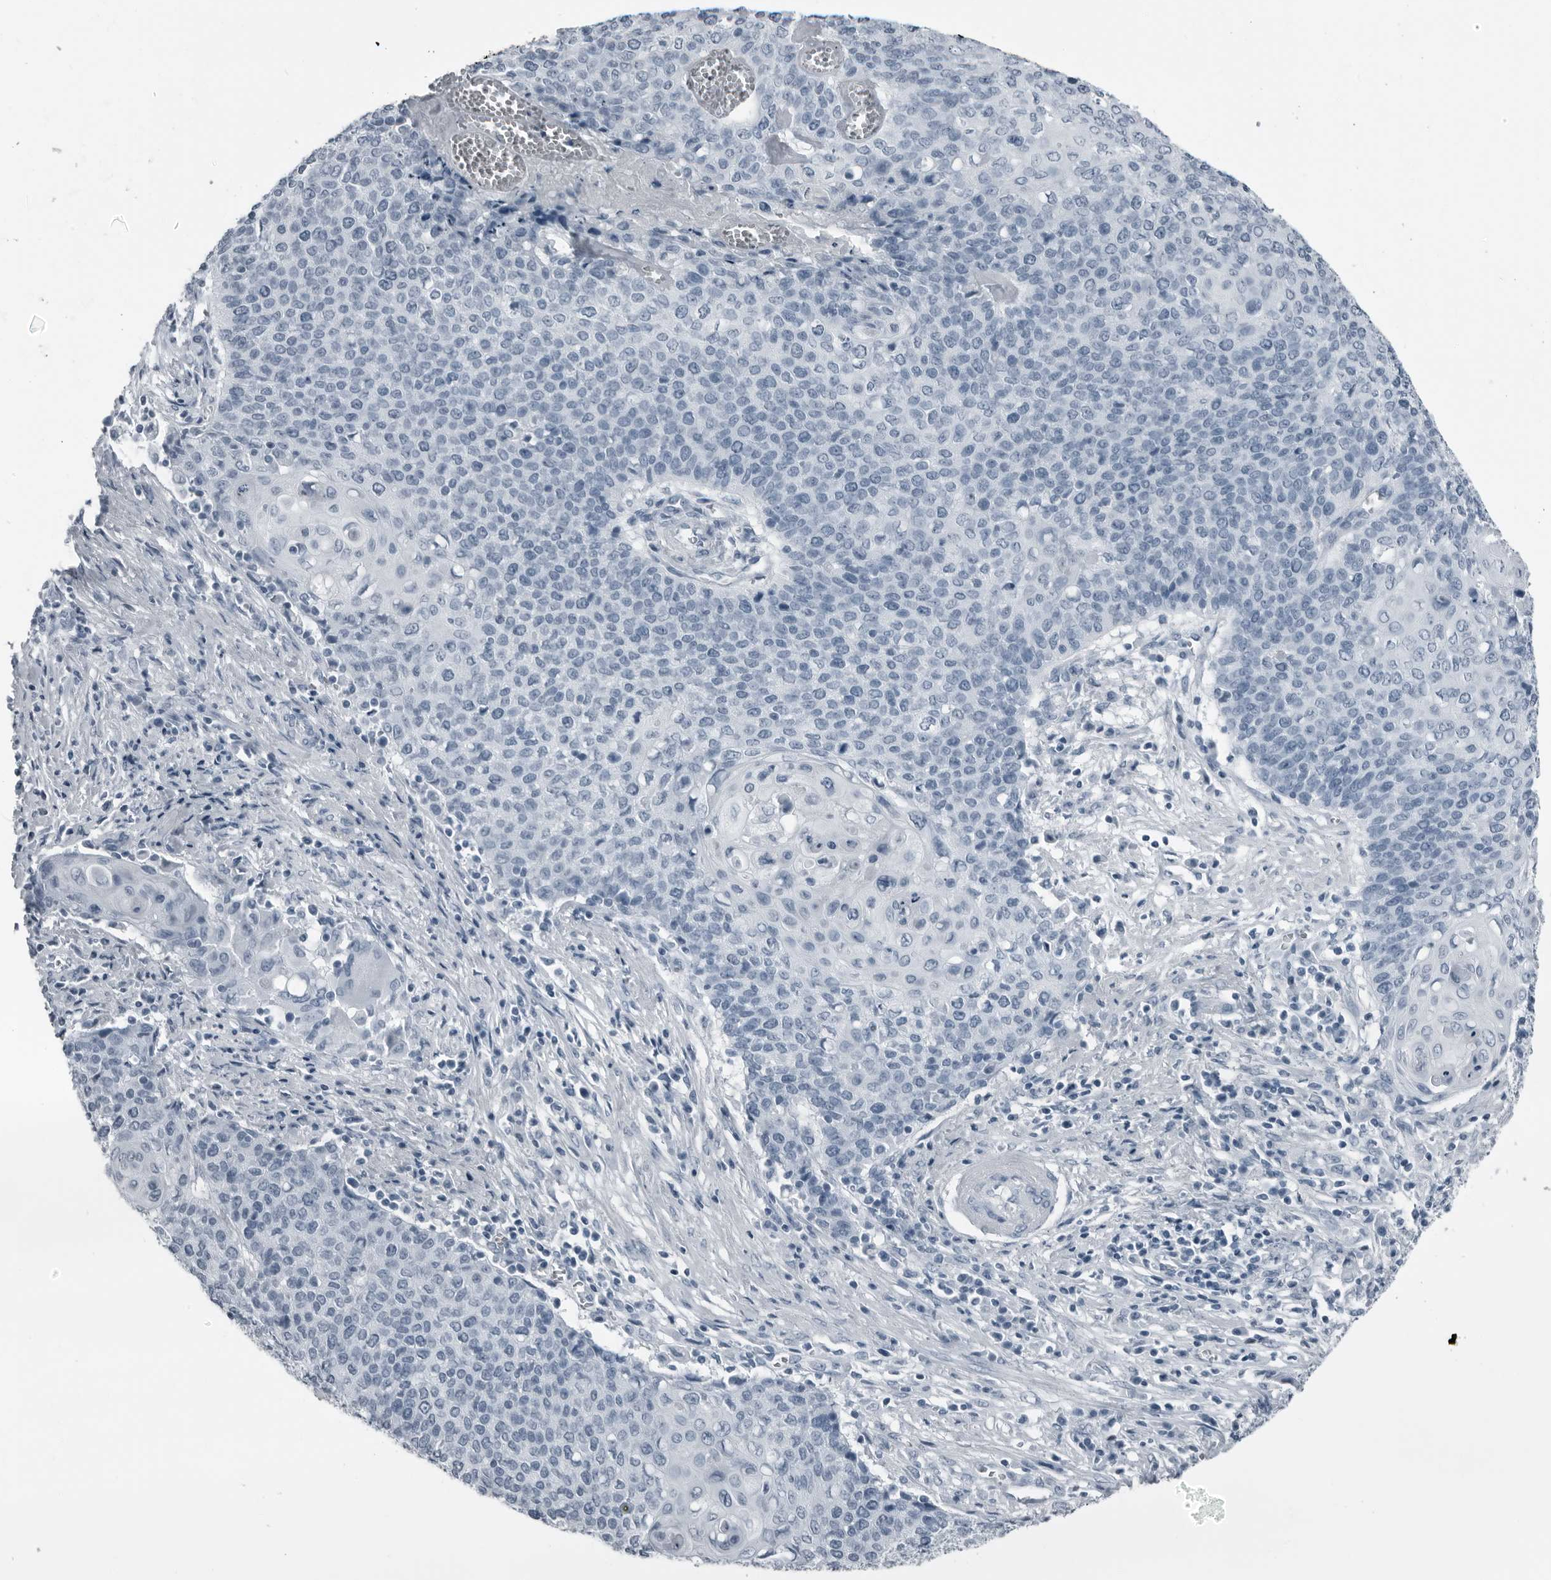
{"staining": {"intensity": "negative", "quantity": "none", "location": "none"}, "tissue": "cervical cancer", "cell_type": "Tumor cells", "image_type": "cancer", "snomed": [{"axis": "morphology", "description": "Squamous cell carcinoma, NOS"}, {"axis": "topography", "description": "Cervix"}], "caption": "Squamous cell carcinoma (cervical) was stained to show a protein in brown. There is no significant expression in tumor cells.", "gene": "PRSS1", "patient": {"sex": "female", "age": 39}}